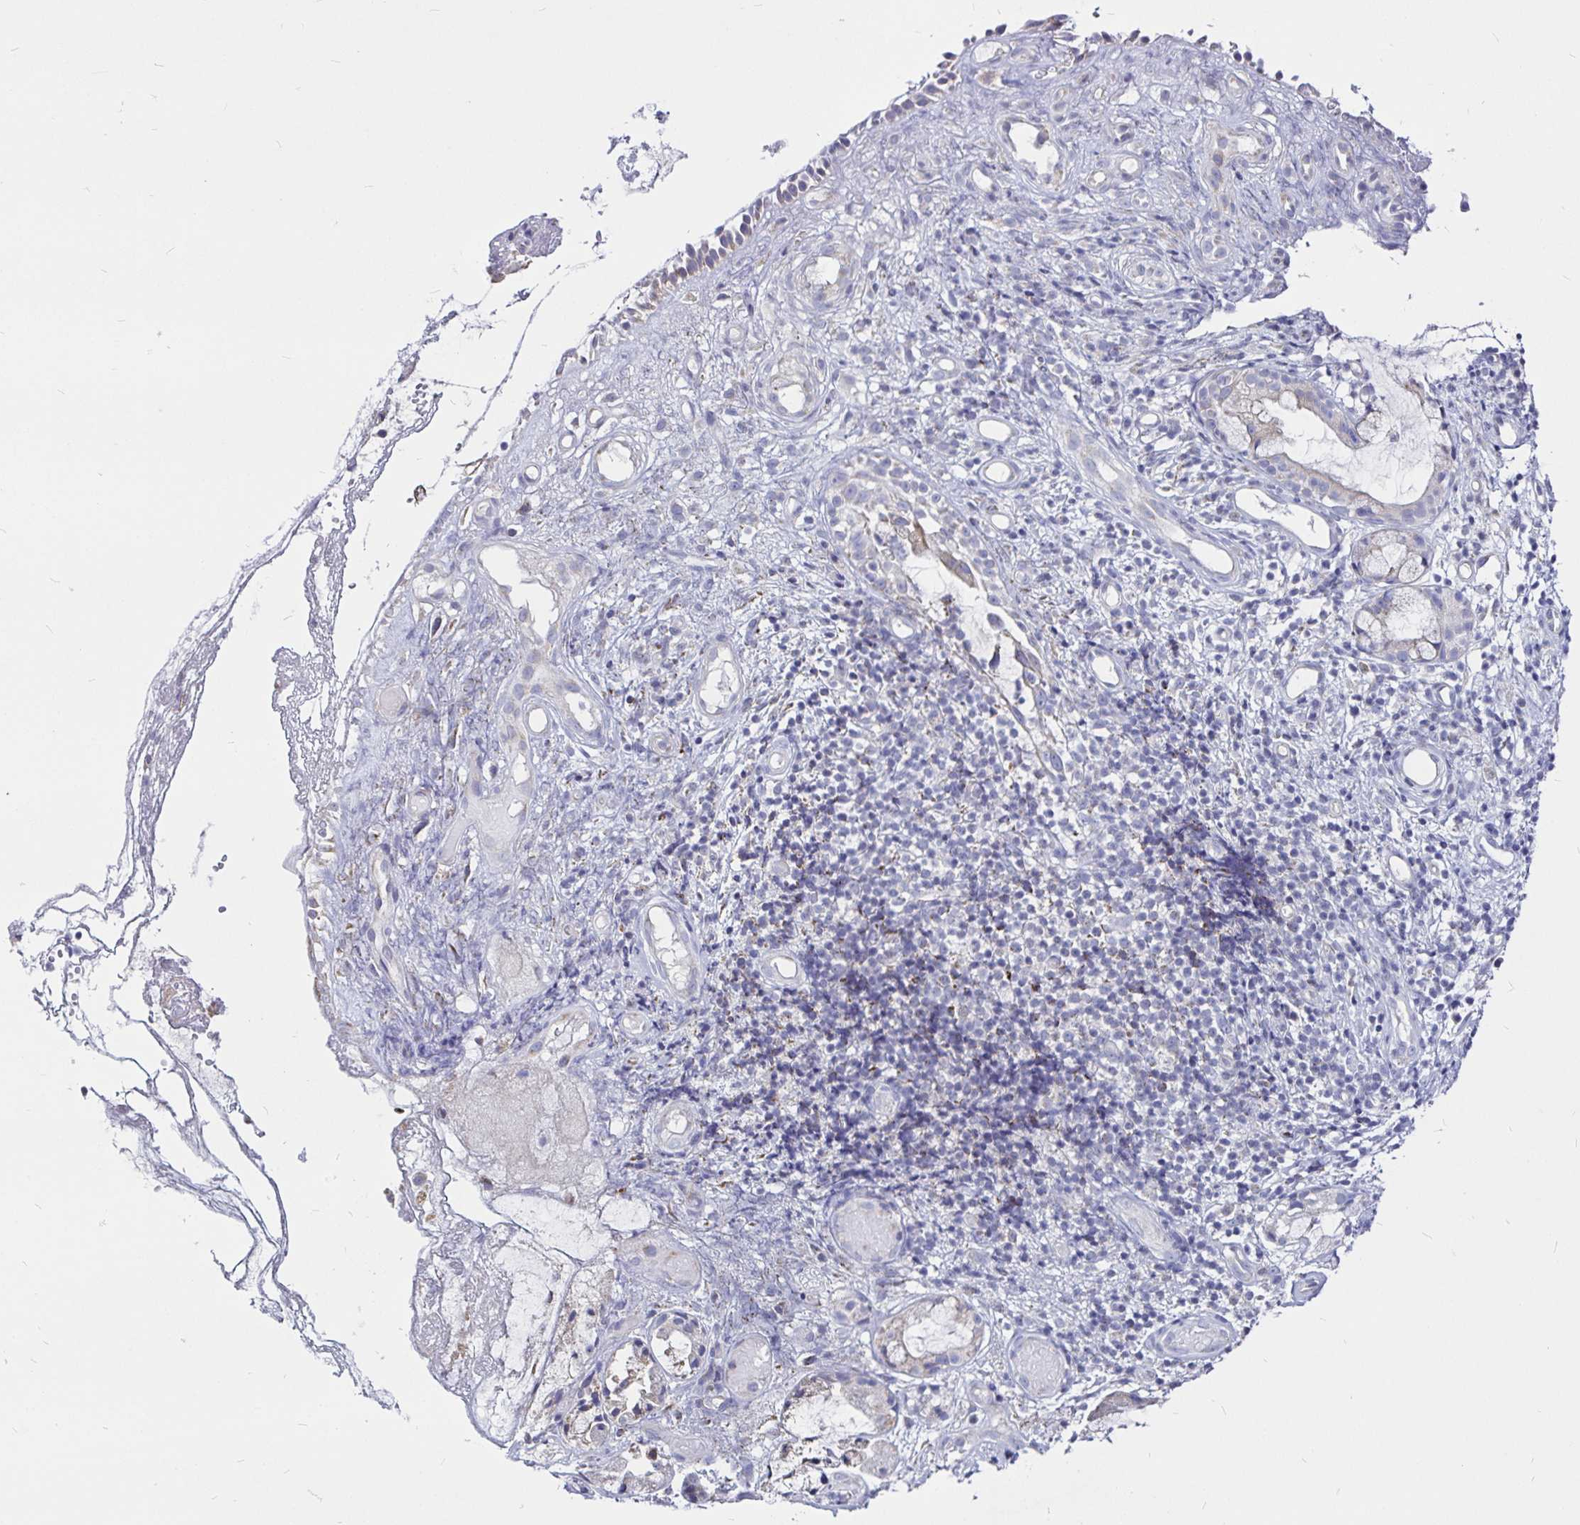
{"staining": {"intensity": "moderate", "quantity": "25%-75%", "location": "cytoplasmic/membranous"}, "tissue": "nasopharynx", "cell_type": "Respiratory epithelial cells", "image_type": "normal", "snomed": [{"axis": "morphology", "description": "Normal tissue, NOS"}, {"axis": "morphology", "description": "Inflammation, NOS"}, {"axis": "topography", "description": "Nasopharynx"}], "caption": "Nasopharynx stained with DAB (3,3'-diaminobenzidine) immunohistochemistry demonstrates medium levels of moderate cytoplasmic/membranous positivity in about 25%-75% of respiratory epithelial cells.", "gene": "PGAM2", "patient": {"sex": "male", "age": 54}}